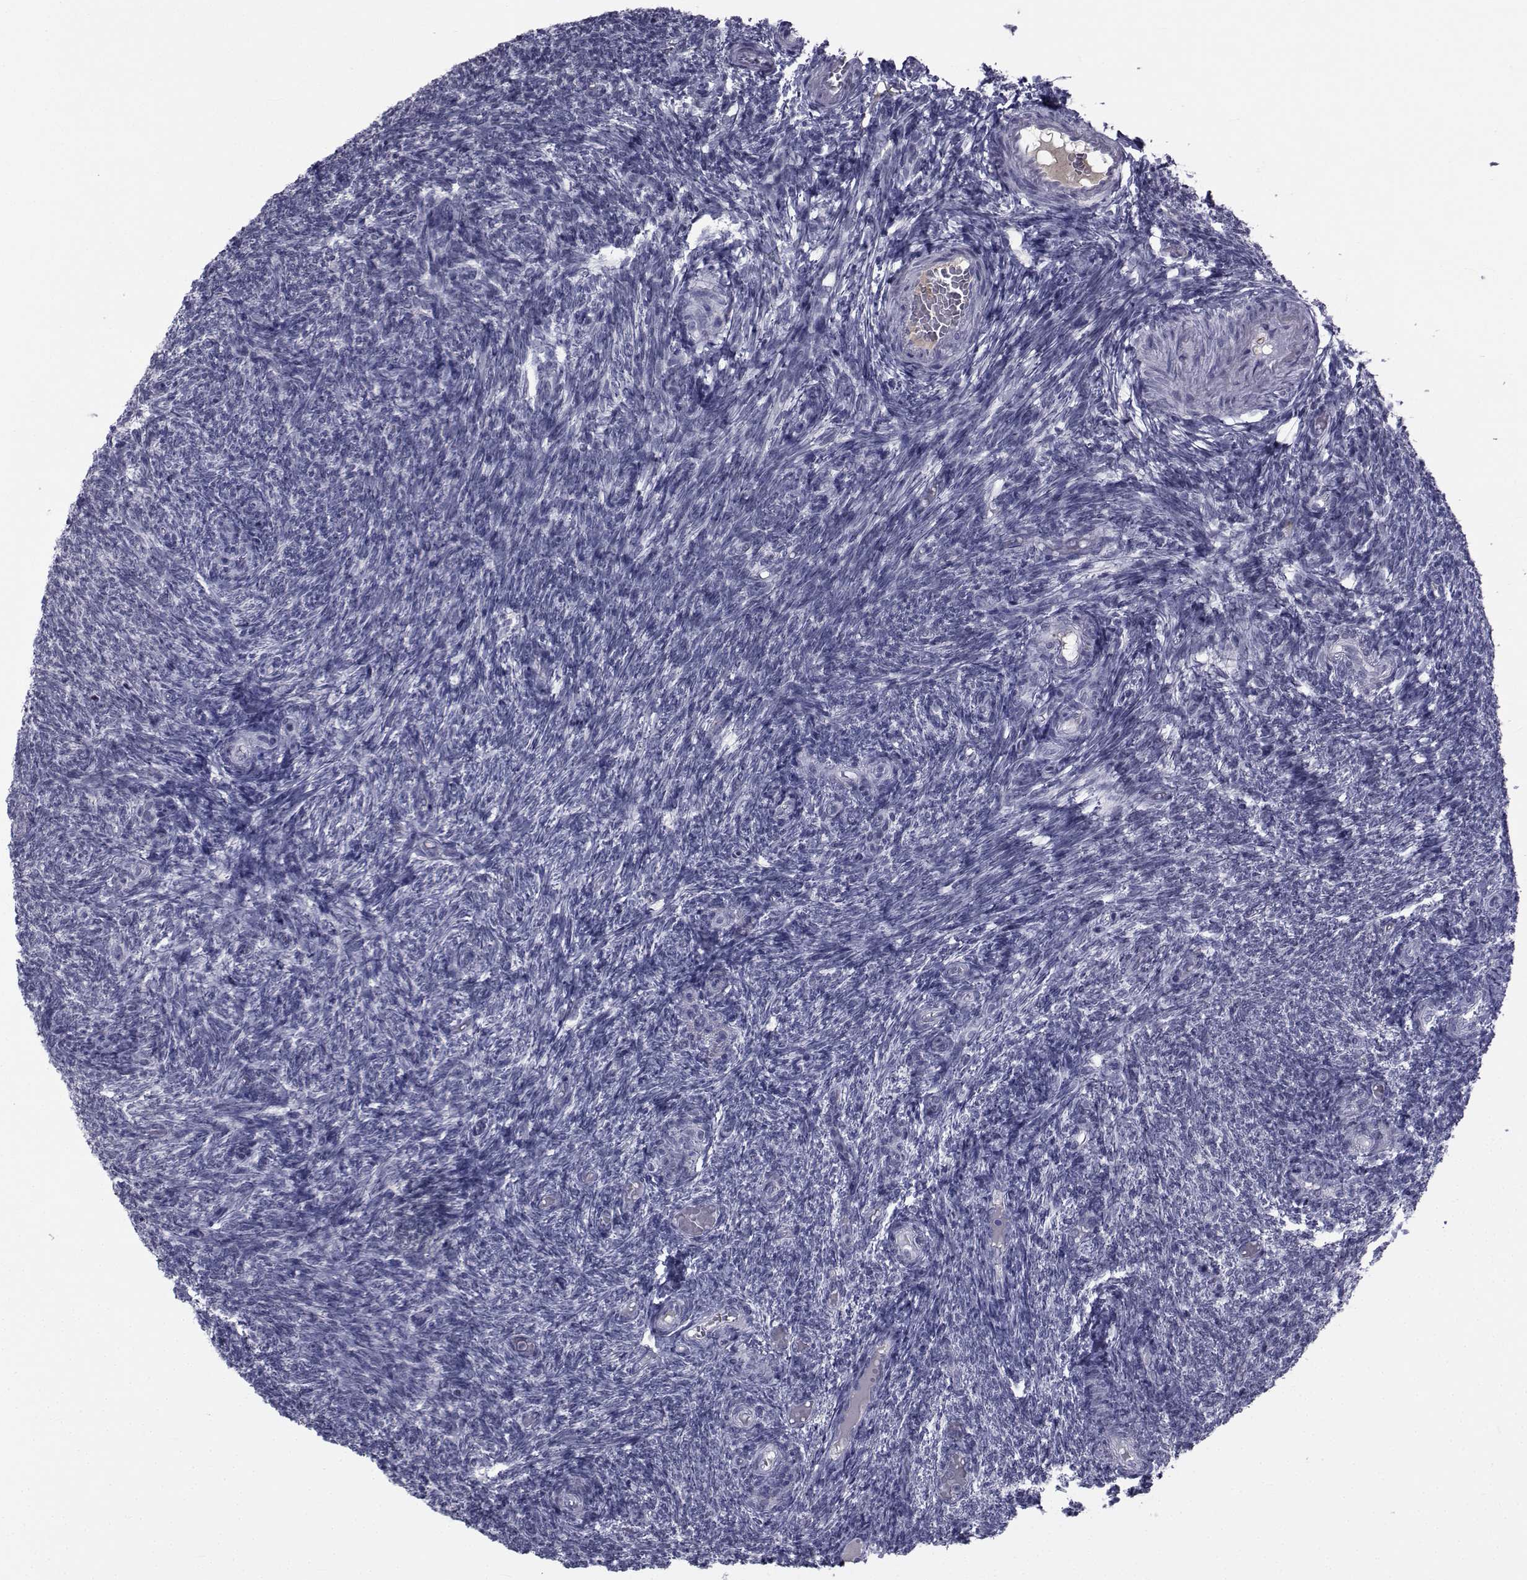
{"staining": {"intensity": "negative", "quantity": "none", "location": "none"}, "tissue": "ovary", "cell_type": "Ovarian stroma cells", "image_type": "normal", "snomed": [{"axis": "morphology", "description": "Normal tissue, NOS"}, {"axis": "topography", "description": "Ovary"}], "caption": "Ovarian stroma cells show no significant protein expression in unremarkable ovary.", "gene": "PAX2", "patient": {"sex": "female", "age": 39}}